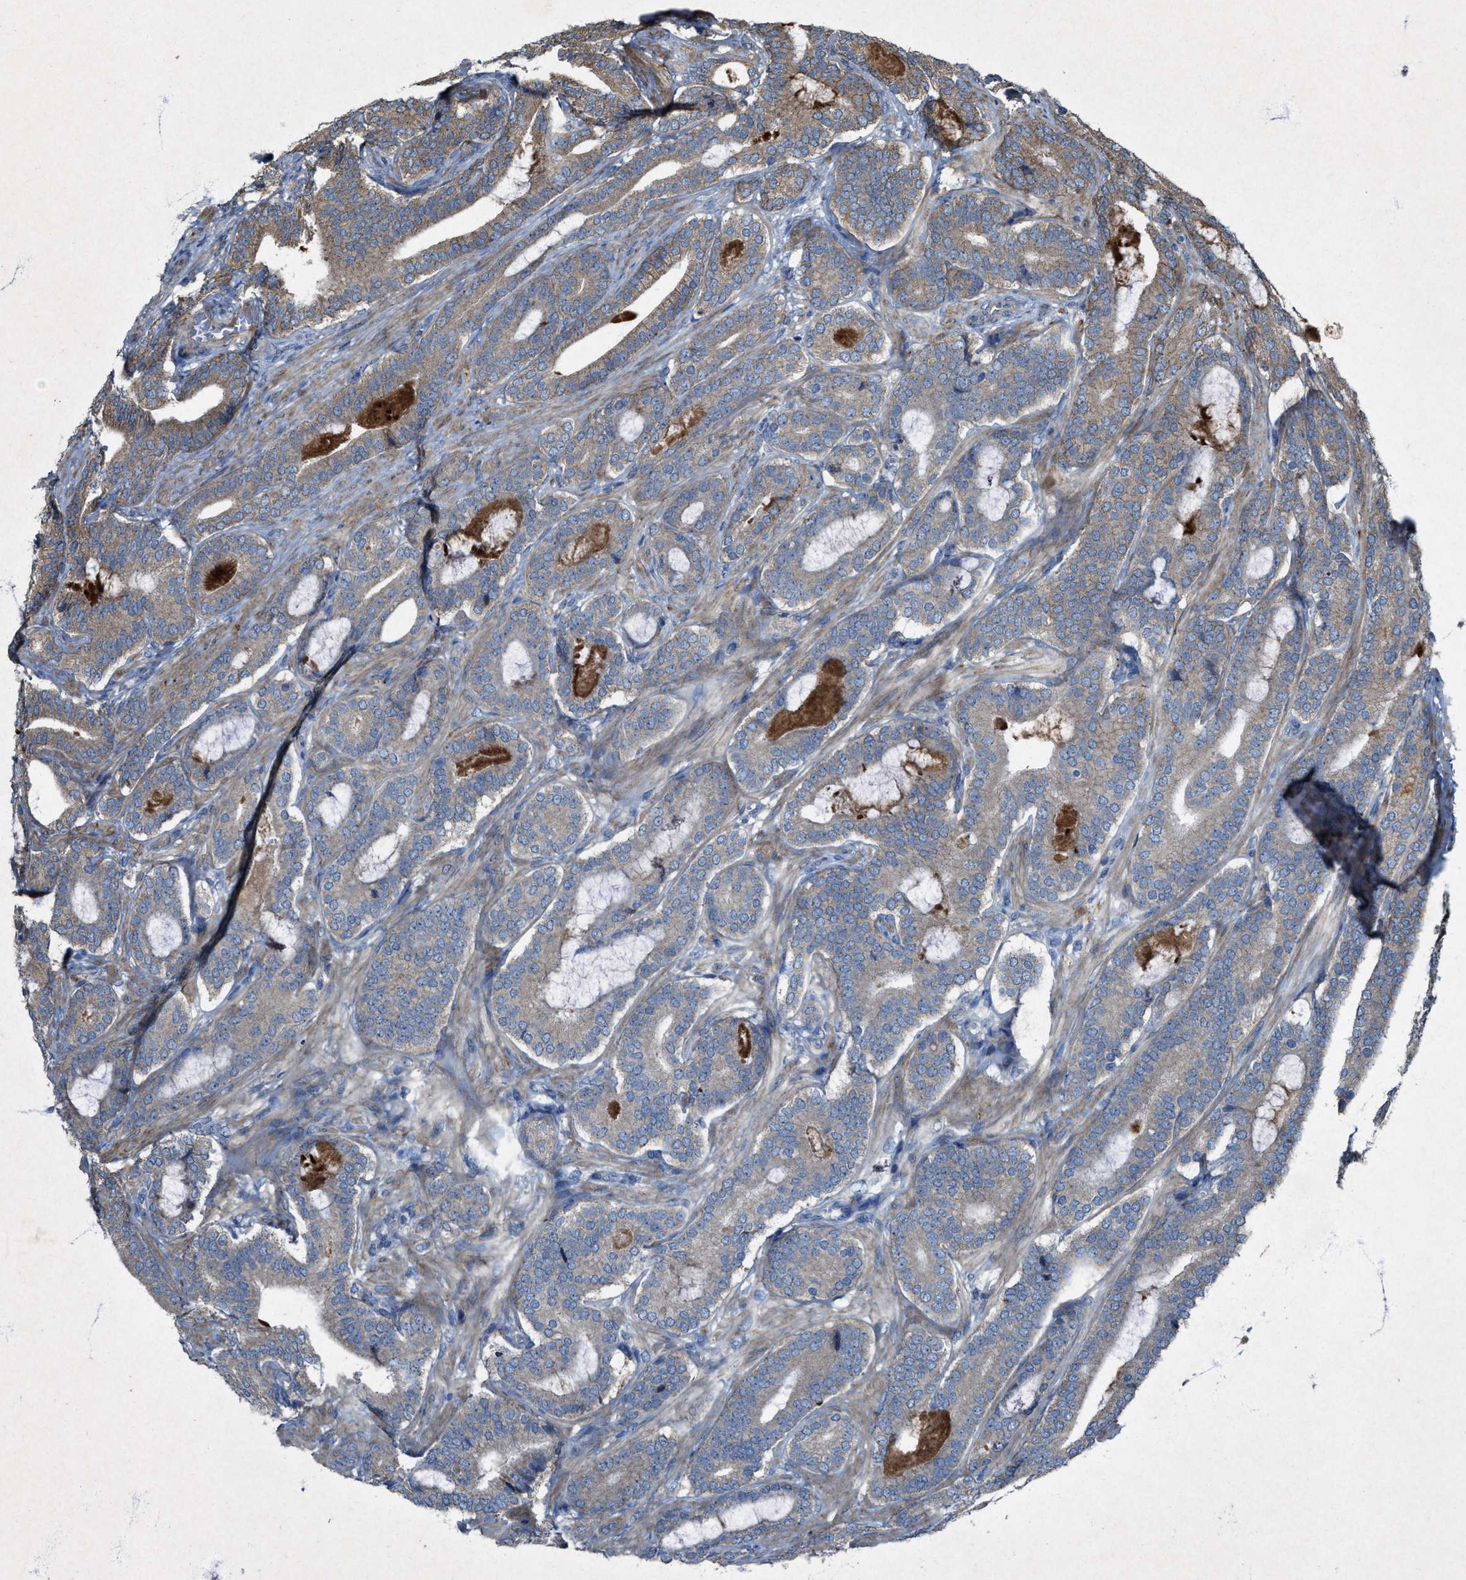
{"staining": {"intensity": "moderate", "quantity": "<25%", "location": "cytoplasmic/membranous"}, "tissue": "prostate cancer", "cell_type": "Tumor cells", "image_type": "cancer", "snomed": [{"axis": "morphology", "description": "Adenocarcinoma, High grade"}, {"axis": "topography", "description": "Prostate"}], "caption": "A brown stain labels moderate cytoplasmic/membranous expression of a protein in prostate adenocarcinoma (high-grade) tumor cells.", "gene": "PDP2", "patient": {"sex": "male", "age": 60}}